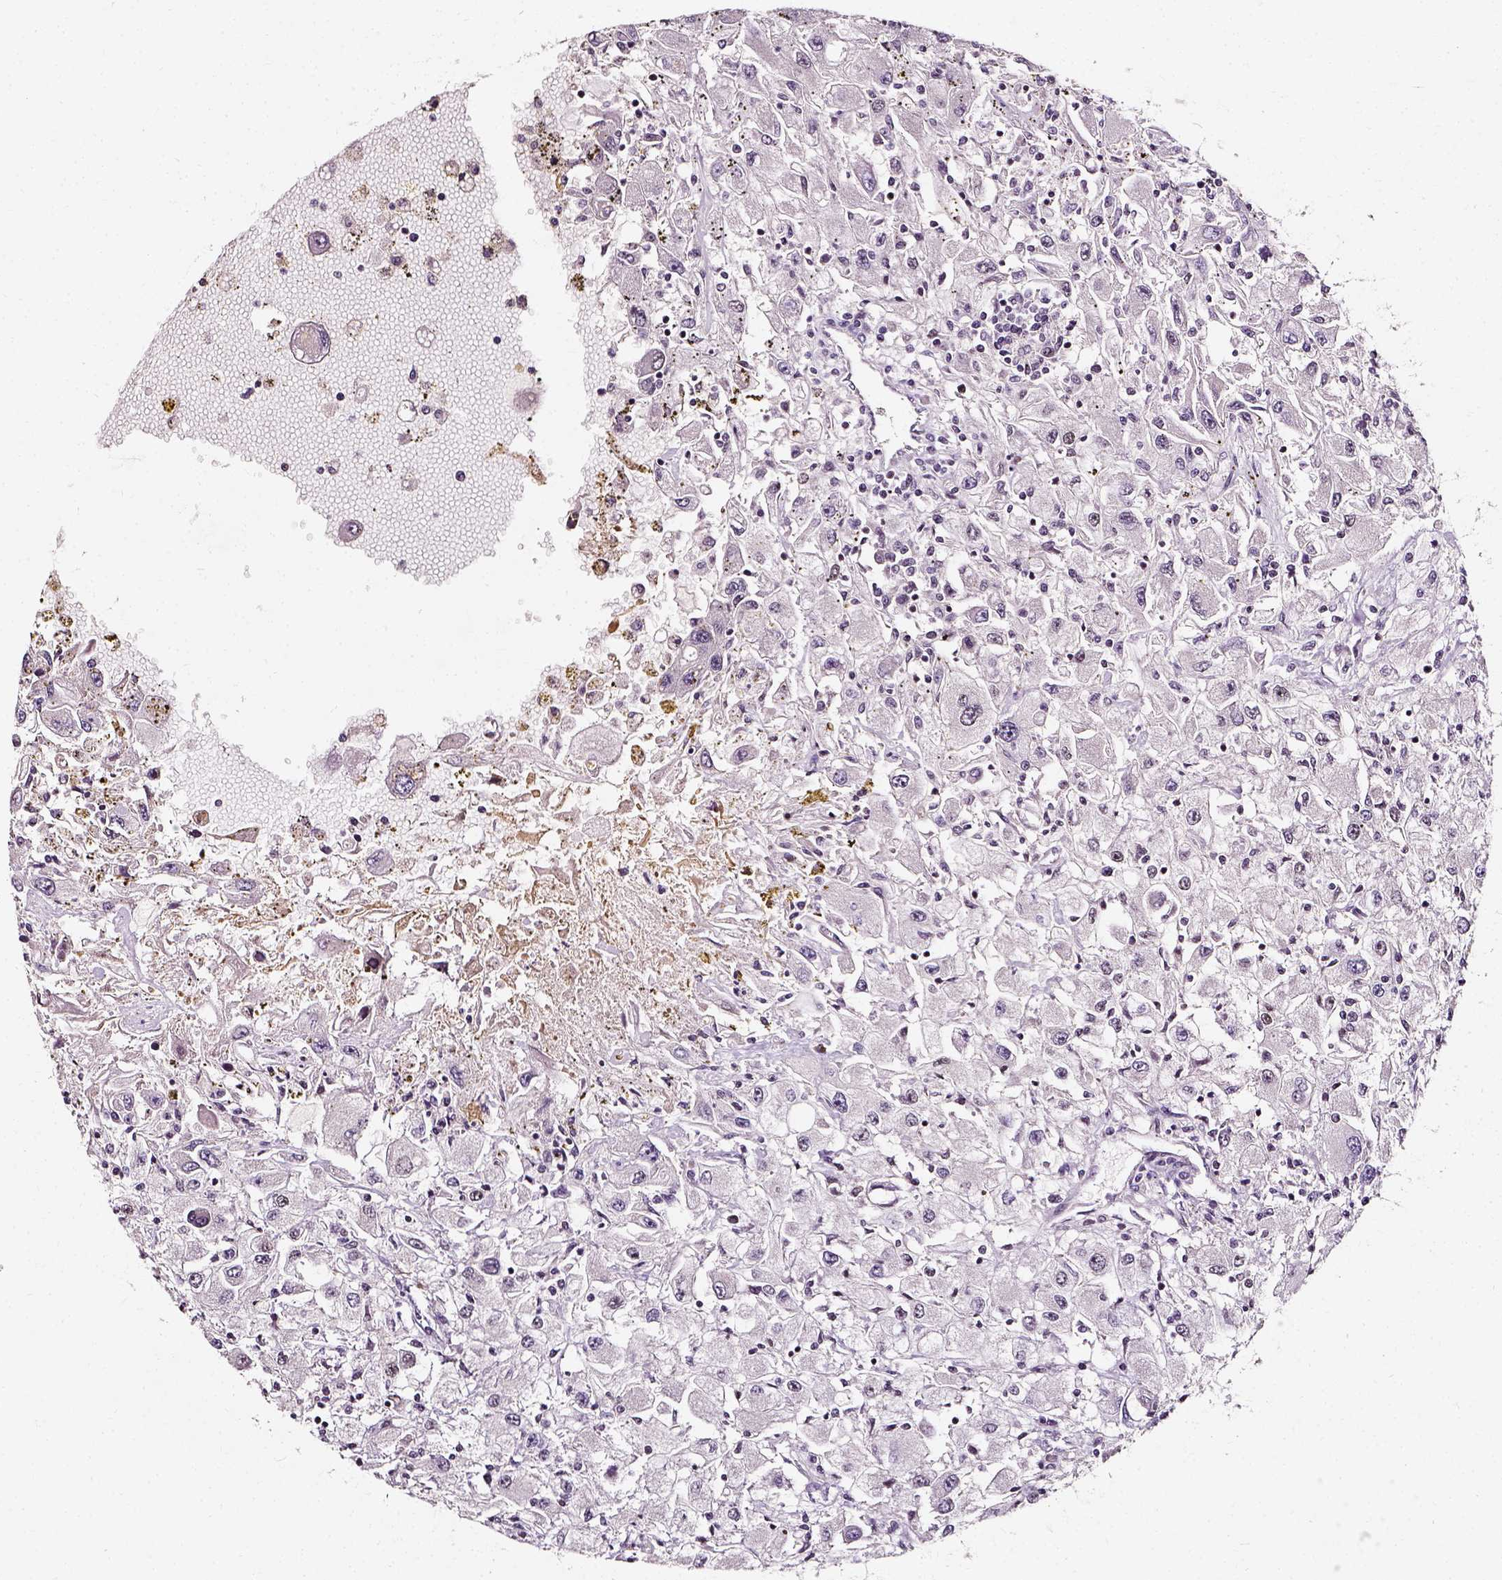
{"staining": {"intensity": "negative", "quantity": "none", "location": "none"}, "tissue": "renal cancer", "cell_type": "Tumor cells", "image_type": "cancer", "snomed": [{"axis": "morphology", "description": "Adenocarcinoma, NOS"}, {"axis": "topography", "description": "Kidney"}], "caption": "This is an immunohistochemistry photomicrograph of human adenocarcinoma (renal). There is no staining in tumor cells.", "gene": "NACC1", "patient": {"sex": "female", "age": 67}}